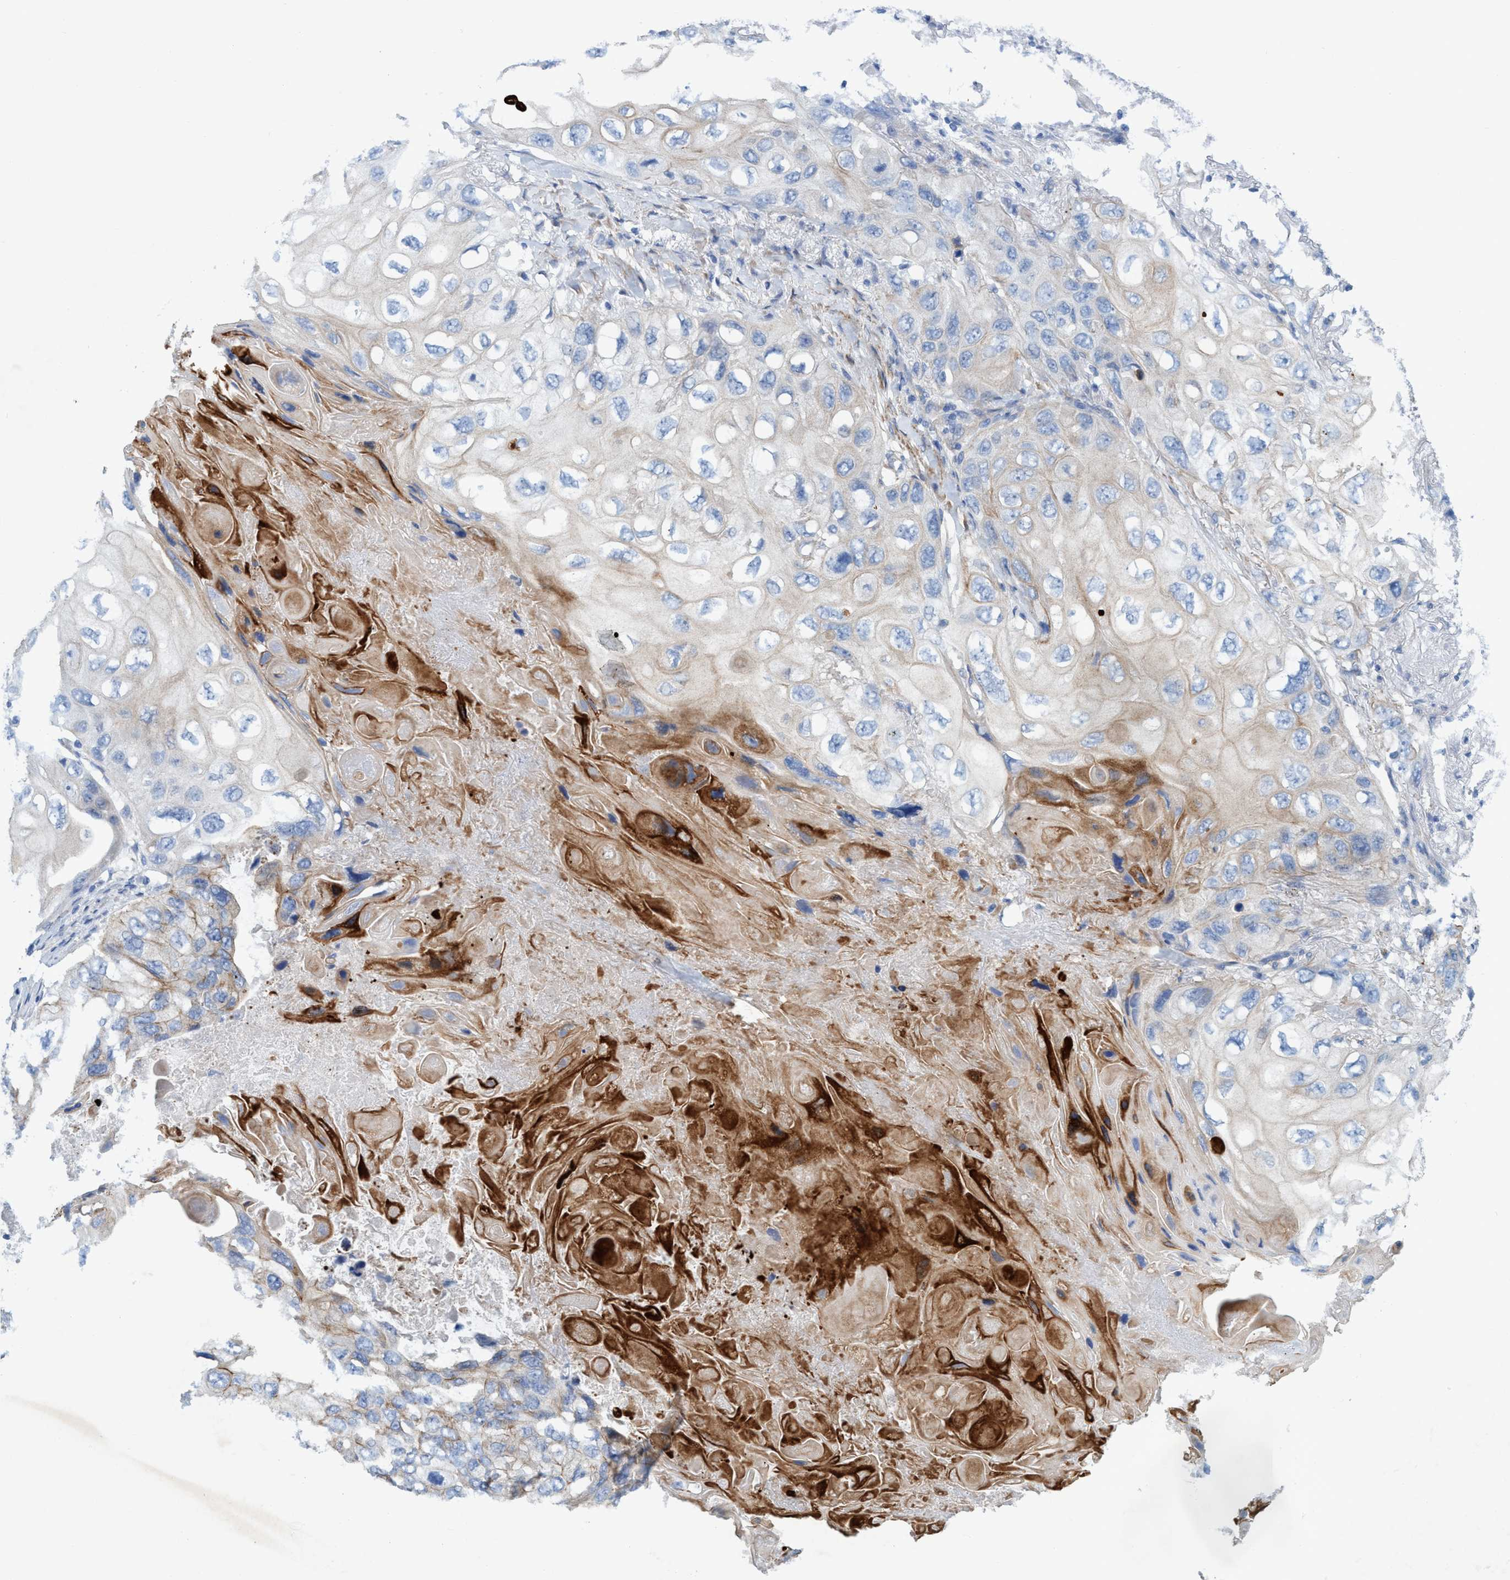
{"staining": {"intensity": "moderate", "quantity": "<25%", "location": "cytoplasmic/membranous"}, "tissue": "lung cancer", "cell_type": "Tumor cells", "image_type": "cancer", "snomed": [{"axis": "morphology", "description": "Squamous cell carcinoma, NOS"}, {"axis": "topography", "description": "Lung"}], "caption": "A low amount of moderate cytoplasmic/membranous staining is seen in approximately <25% of tumor cells in lung cancer (squamous cell carcinoma) tissue. The protein of interest is shown in brown color, while the nuclei are stained blue.", "gene": "GULP1", "patient": {"sex": "female", "age": 73}}